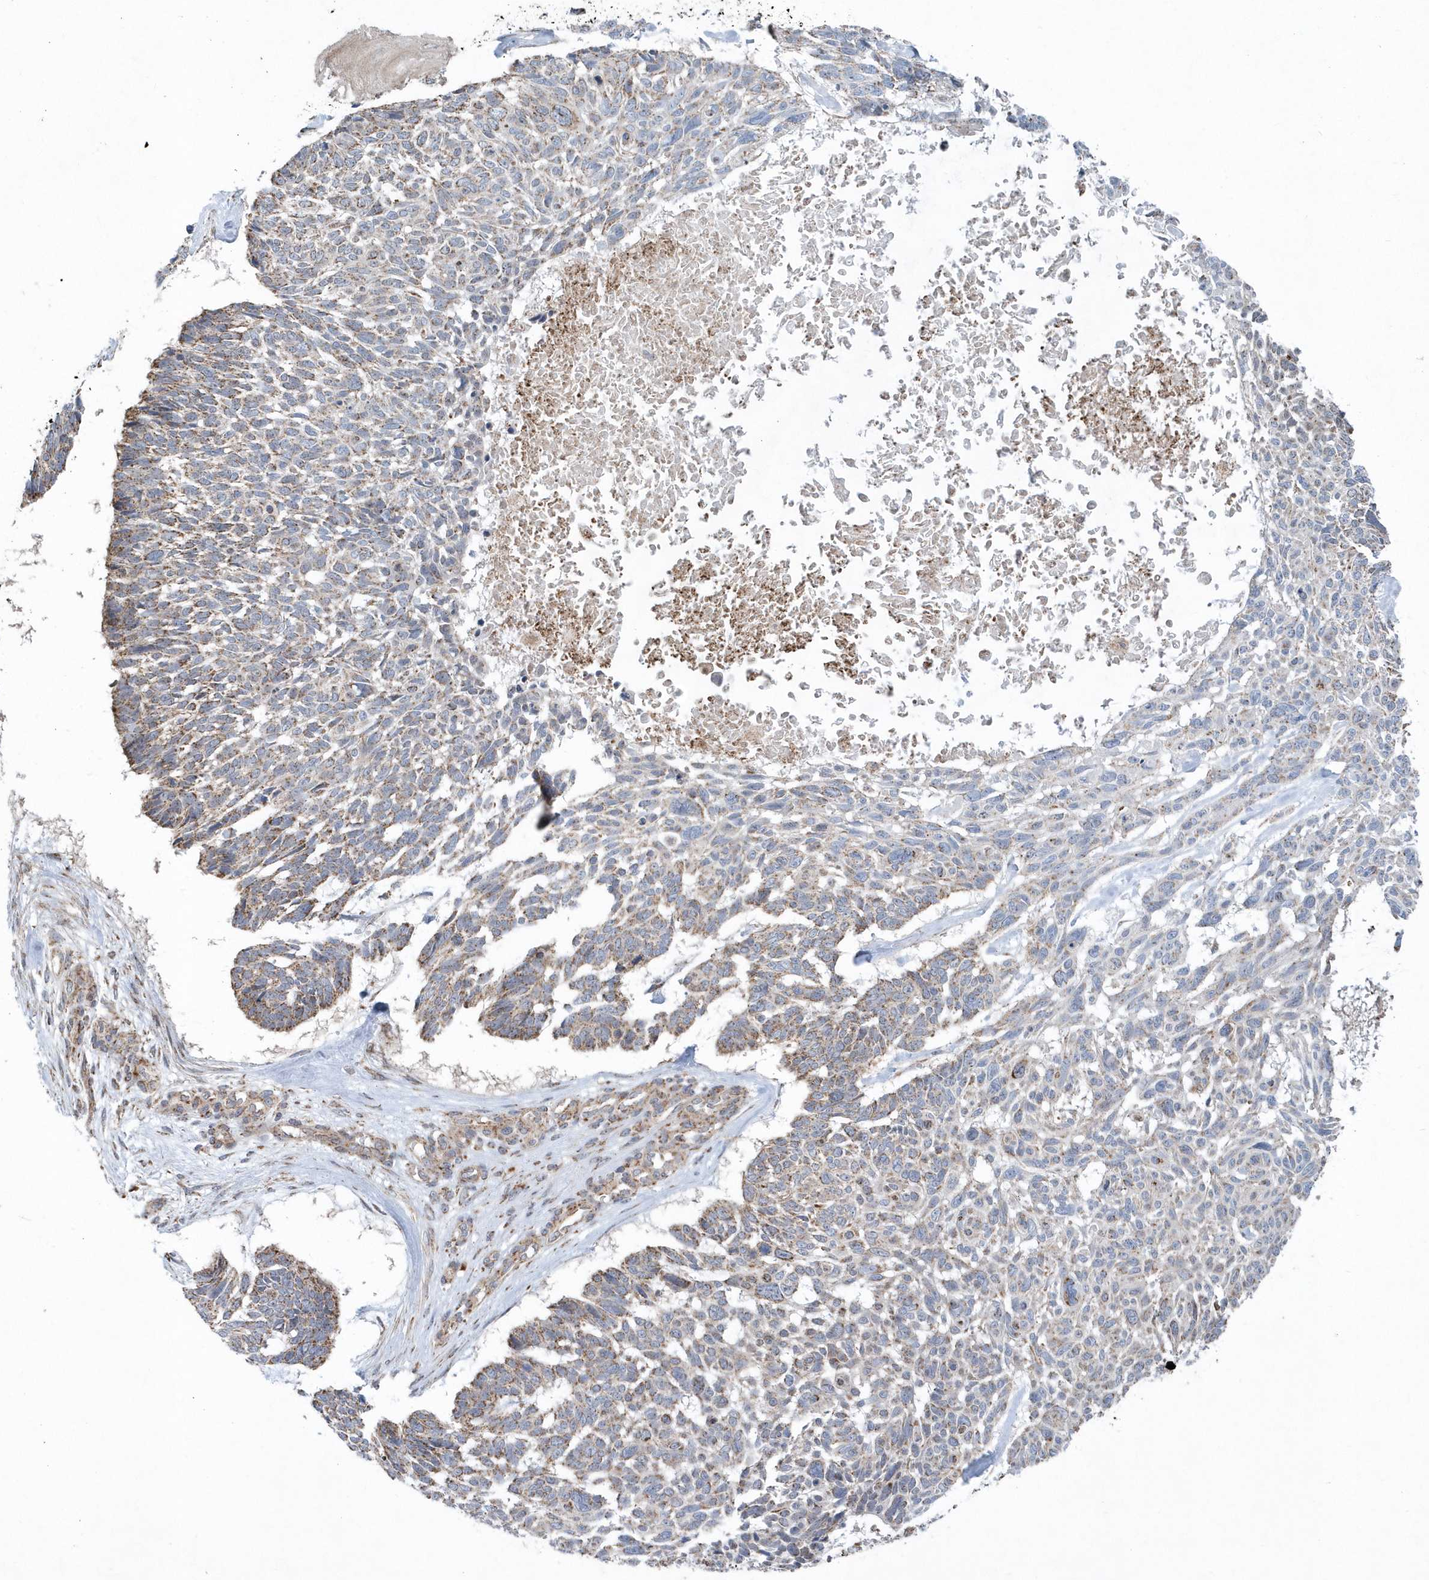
{"staining": {"intensity": "moderate", "quantity": "25%-75%", "location": "cytoplasmic/membranous"}, "tissue": "skin cancer", "cell_type": "Tumor cells", "image_type": "cancer", "snomed": [{"axis": "morphology", "description": "Basal cell carcinoma"}, {"axis": "topography", "description": "Skin"}], "caption": "Basal cell carcinoma (skin) stained with DAB IHC displays medium levels of moderate cytoplasmic/membranous positivity in approximately 25%-75% of tumor cells. (brown staining indicates protein expression, while blue staining denotes nuclei).", "gene": "PPP1R7", "patient": {"sex": "male", "age": 88}}